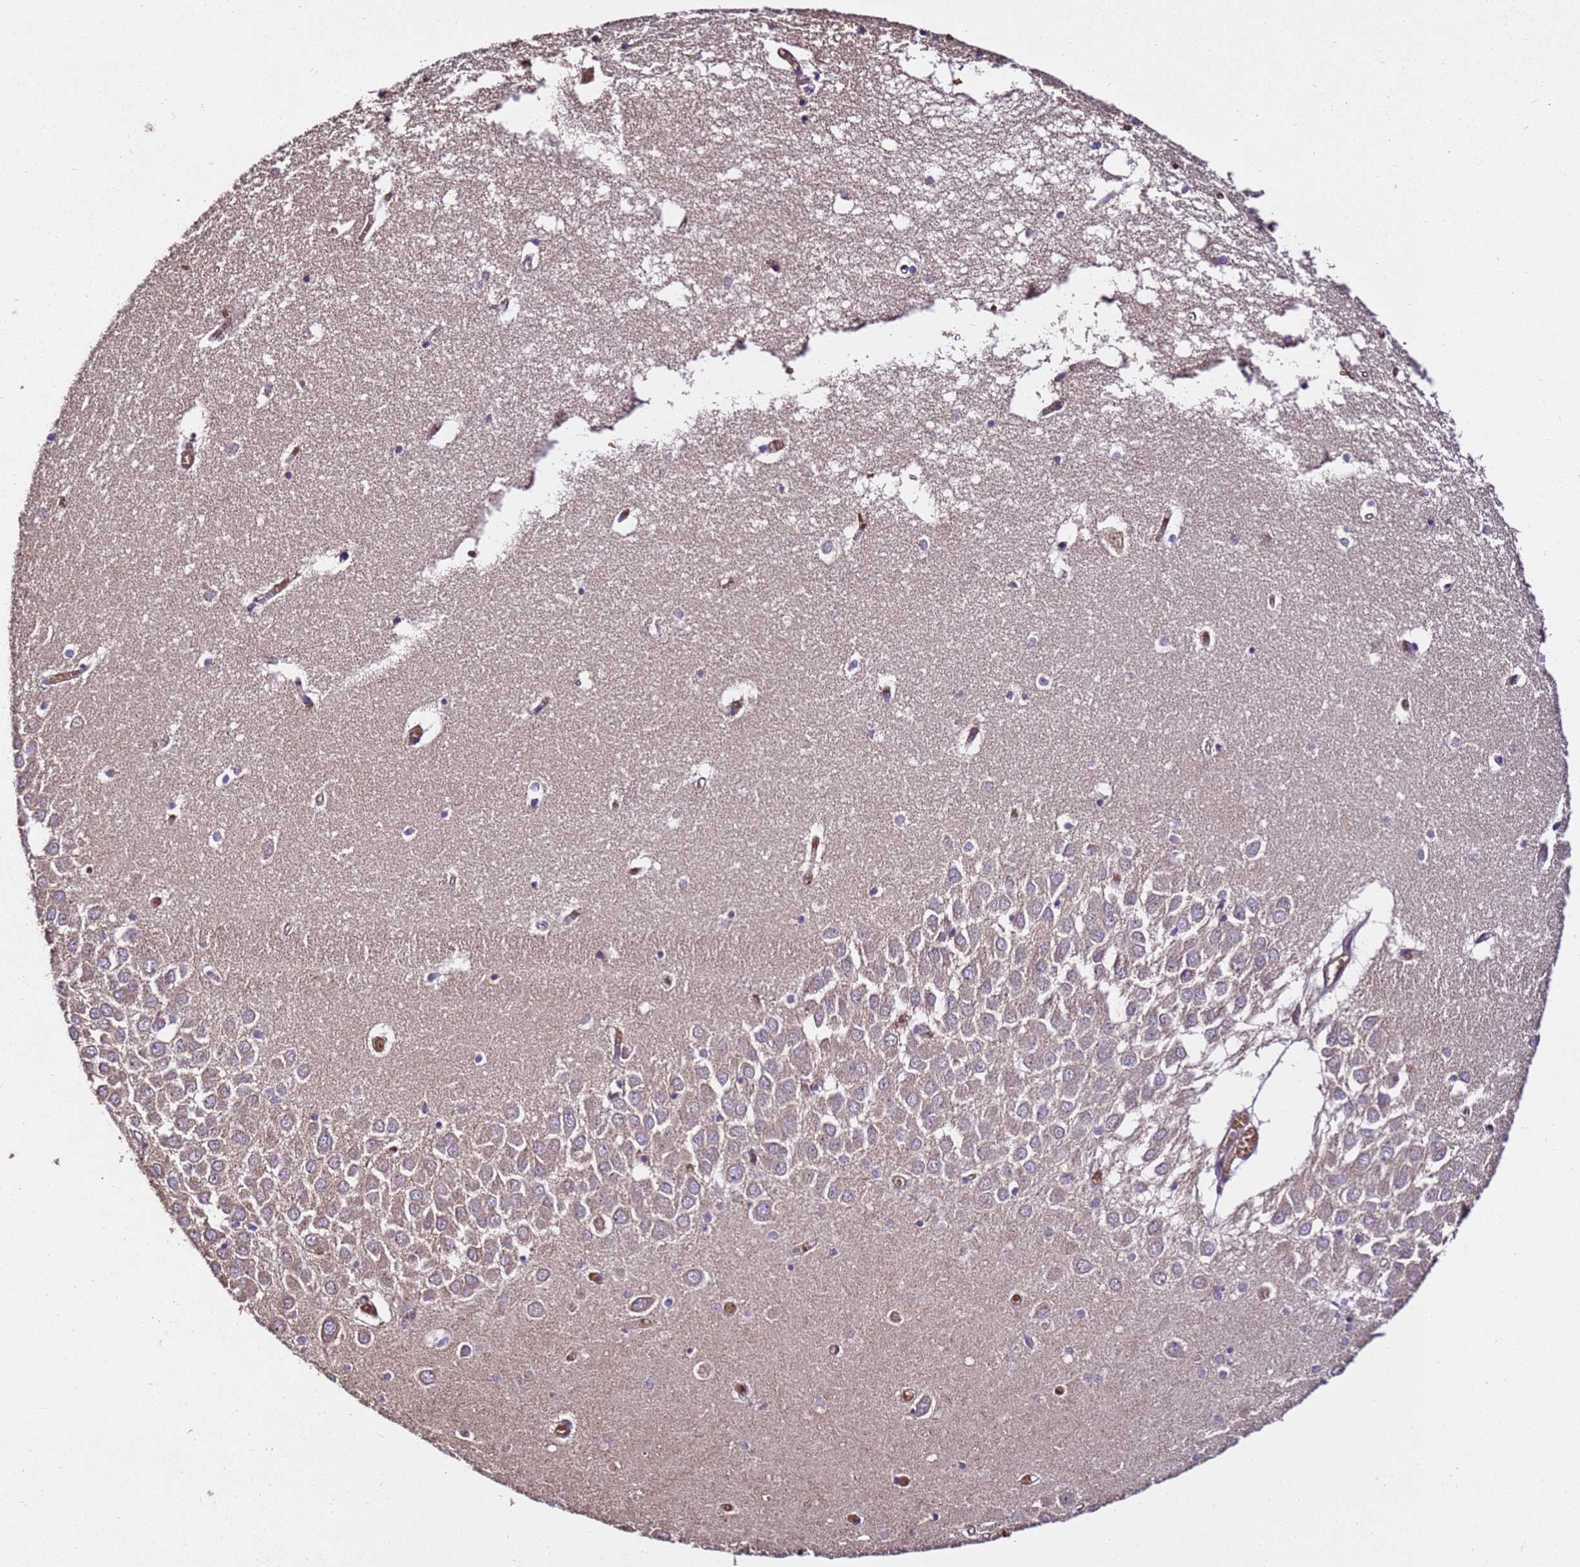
{"staining": {"intensity": "moderate", "quantity": "<25%", "location": "cytoplasmic/membranous,nuclear"}, "tissue": "hippocampus", "cell_type": "Glial cells", "image_type": "normal", "snomed": [{"axis": "morphology", "description": "Normal tissue, NOS"}, {"axis": "topography", "description": "Hippocampus"}], "caption": "Immunohistochemical staining of normal human hippocampus exhibits moderate cytoplasmic/membranous,nuclear protein positivity in approximately <25% of glial cells.", "gene": "LRRIQ1", "patient": {"sex": "male", "age": 70}}